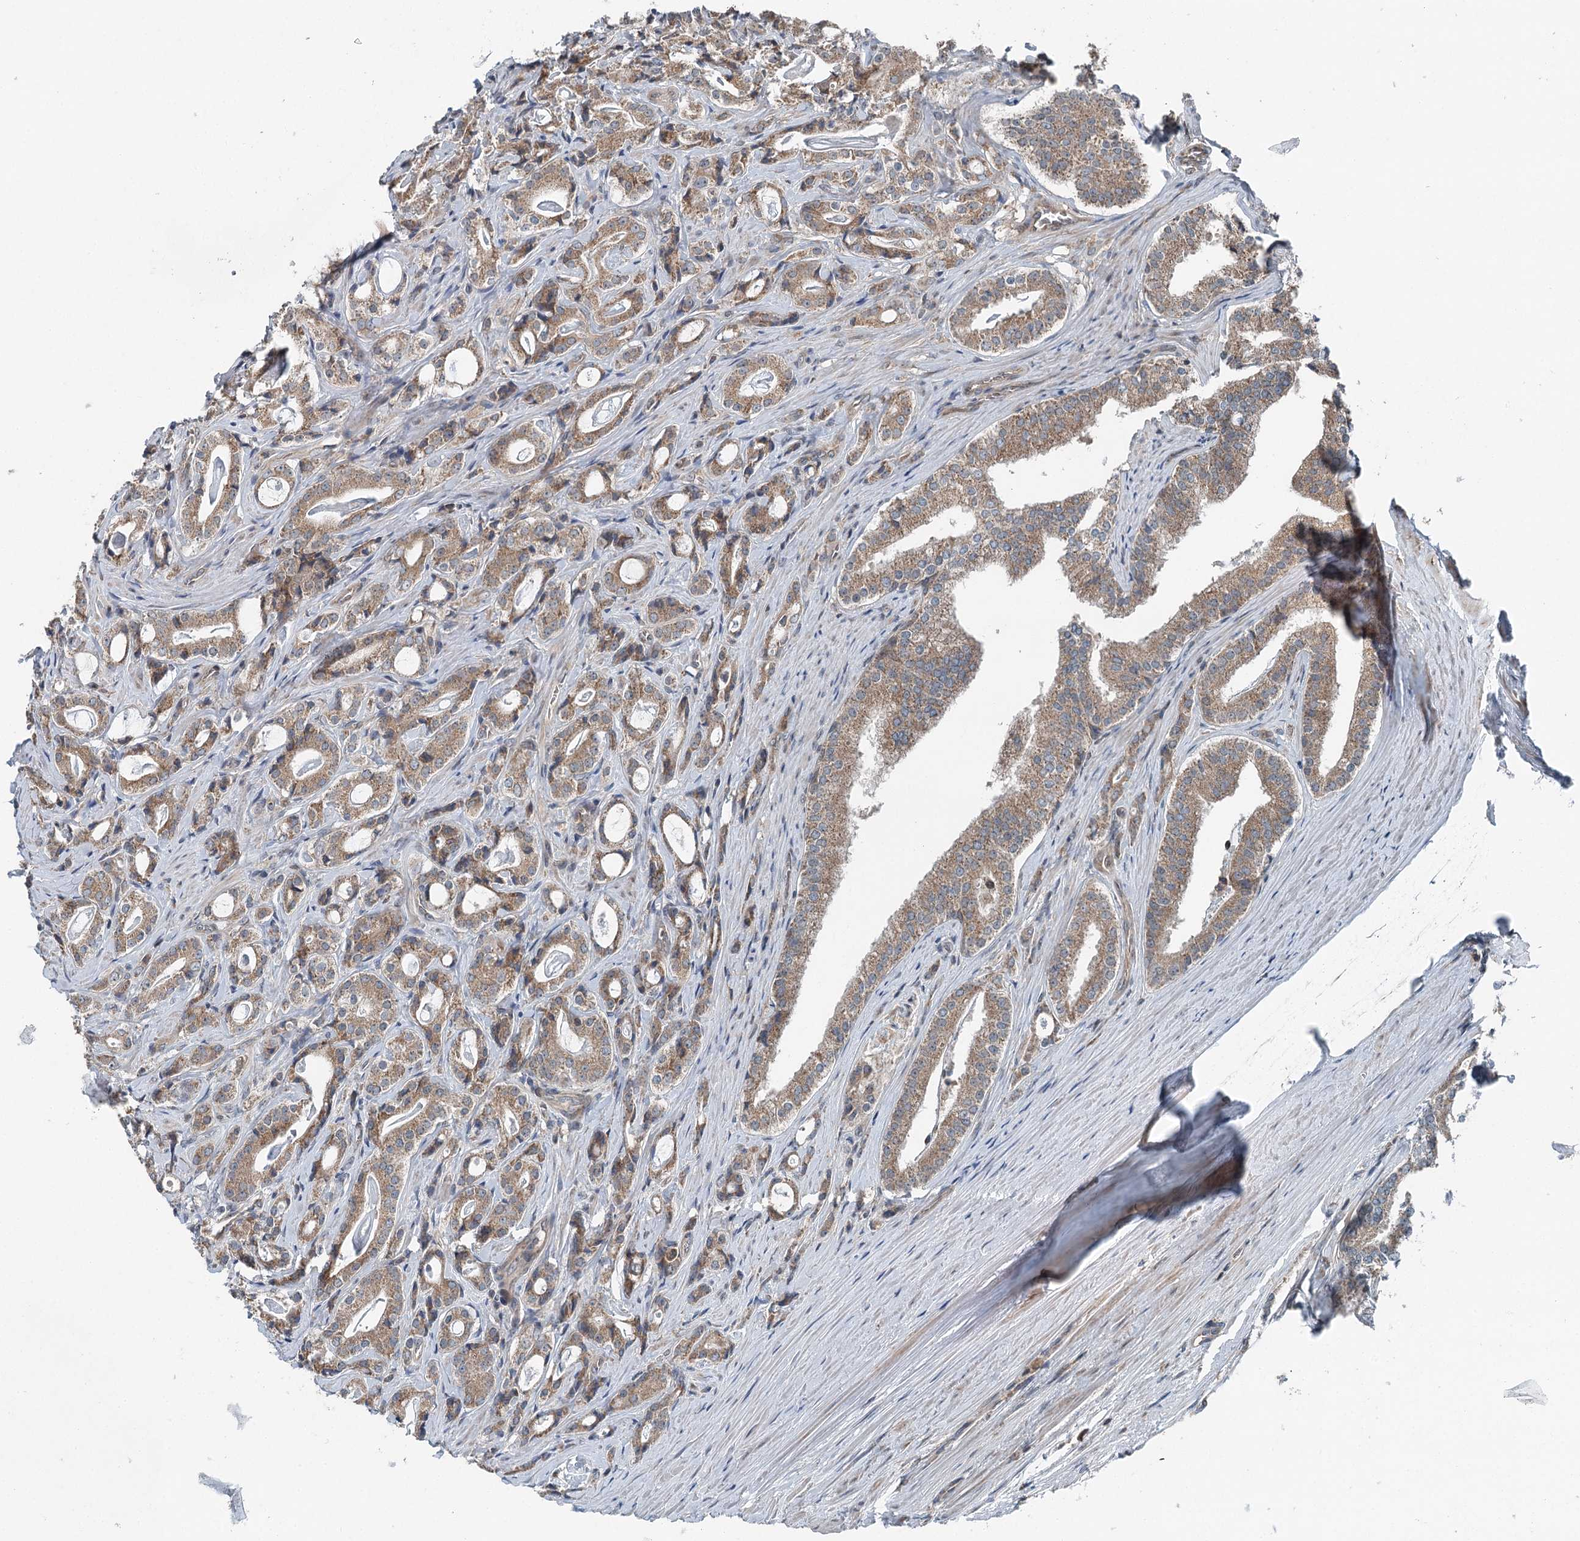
{"staining": {"intensity": "moderate", "quantity": ">75%", "location": "cytoplasmic/membranous"}, "tissue": "prostate cancer", "cell_type": "Tumor cells", "image_type": "cancer", "snomed": [{"axis": "morphology", "description": "Adenocarcinoma, High grade"}, {"axis": "topography", "description": "Prostate"}], "caption": "Approximately >75% of tumor cells in human prostate cancer (high-grade adenocarcinoma) exhibit moderate cytoplasmic/membranous protein staining as visualized by brown immunohistochemical staining.", "gene": "SKIC3", "patient": {"sex": "male", "age": 63}}